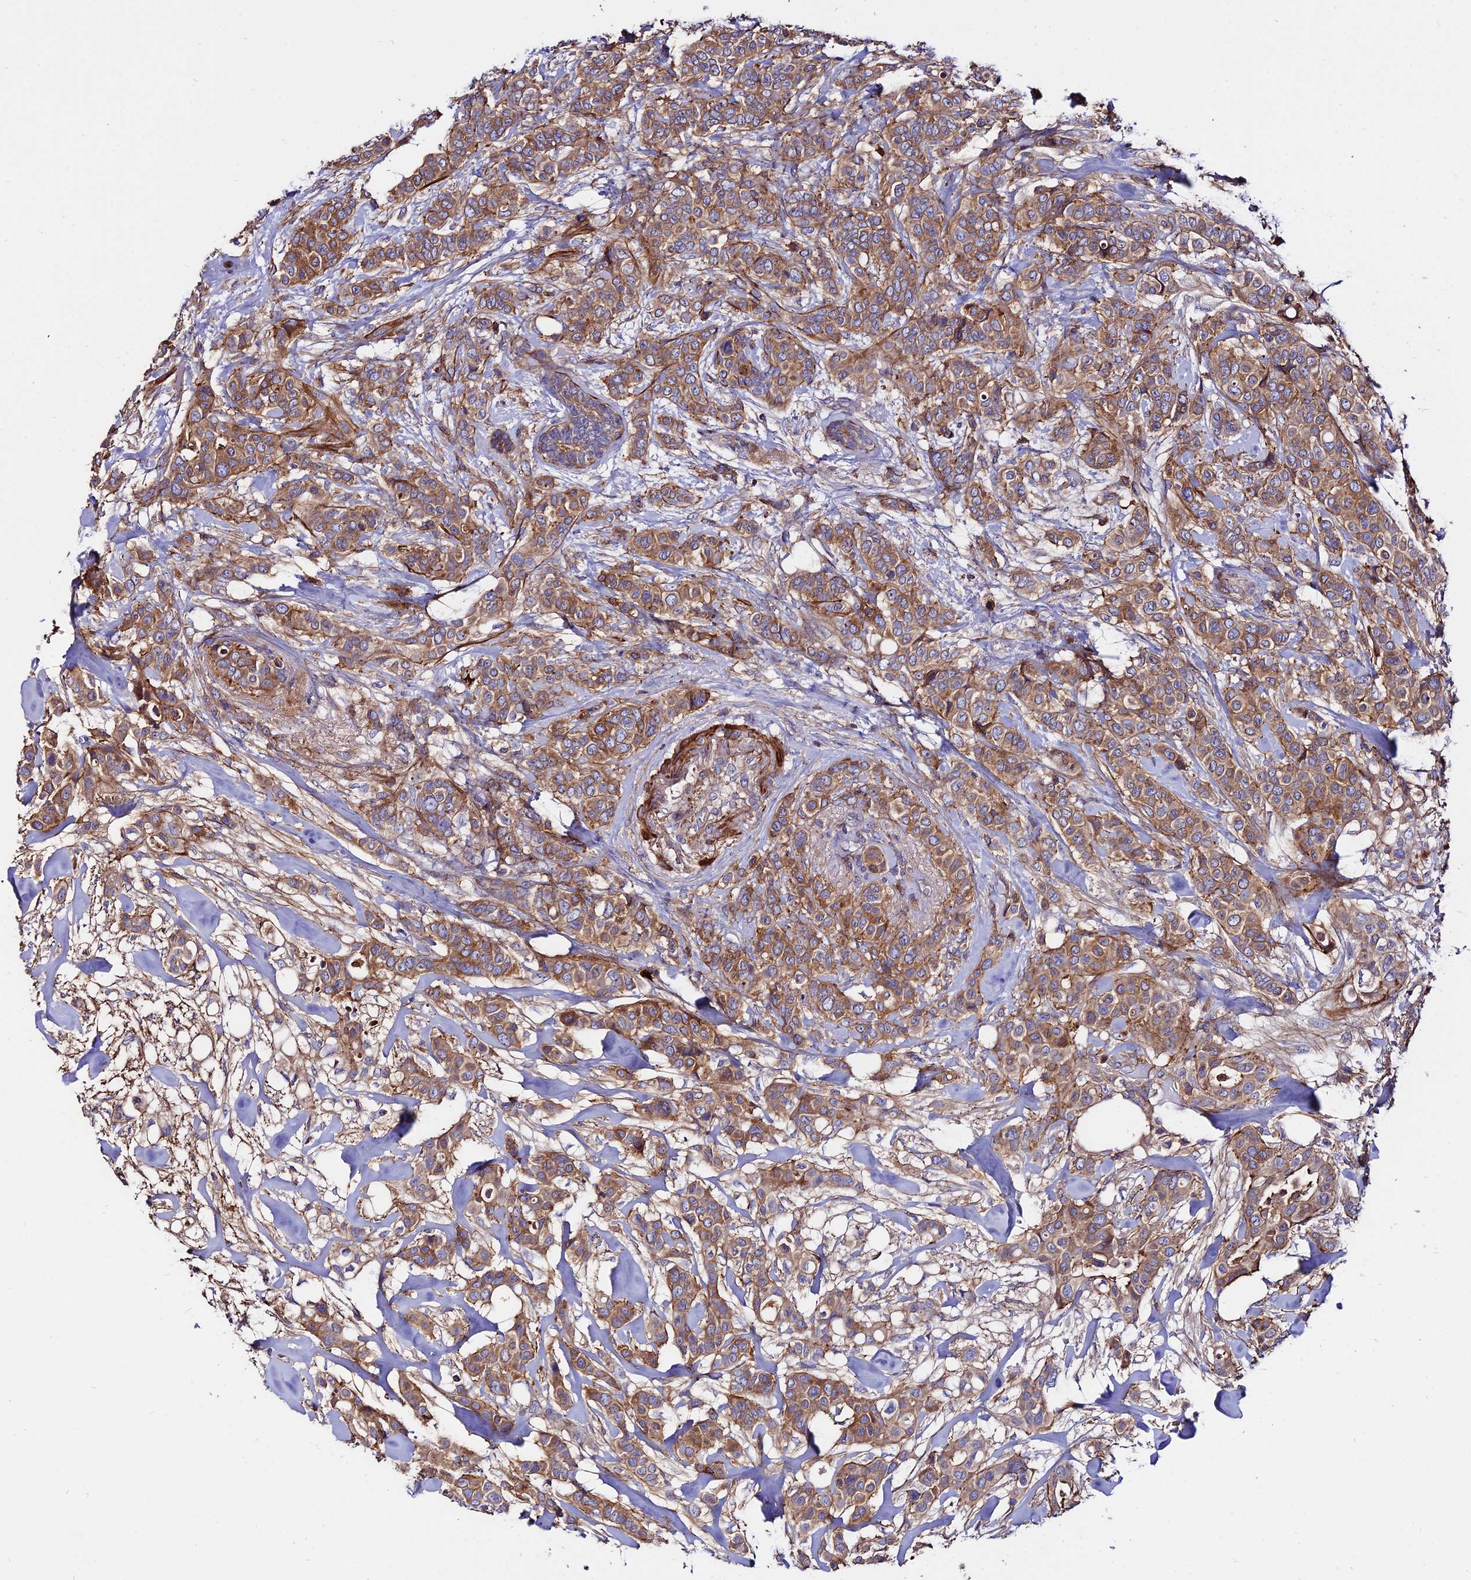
{"staining": {"intensity": "moderate", "quantity": ">75%", "location": "cytoplasmic/membranous"}, "tissue": "breast cancer", "cell_type": "Tumor cells", "image_type": "cancer", "snomed": [{"axis": "morphology", "description": "Lobular carcinoma"}, {"axis": "topography", "description": "Breast"}], "caption": "A brown stain highlights moderate cytoplasmic/membranous expression of a protein in breast lobular carcinoma tumor cells. (DAB (3,3'-diaminobenzidine) IHC with brightfield microscopy, high magnification).", "gene": "PYM1", "patient": {"sex": "female", "age": 51}}